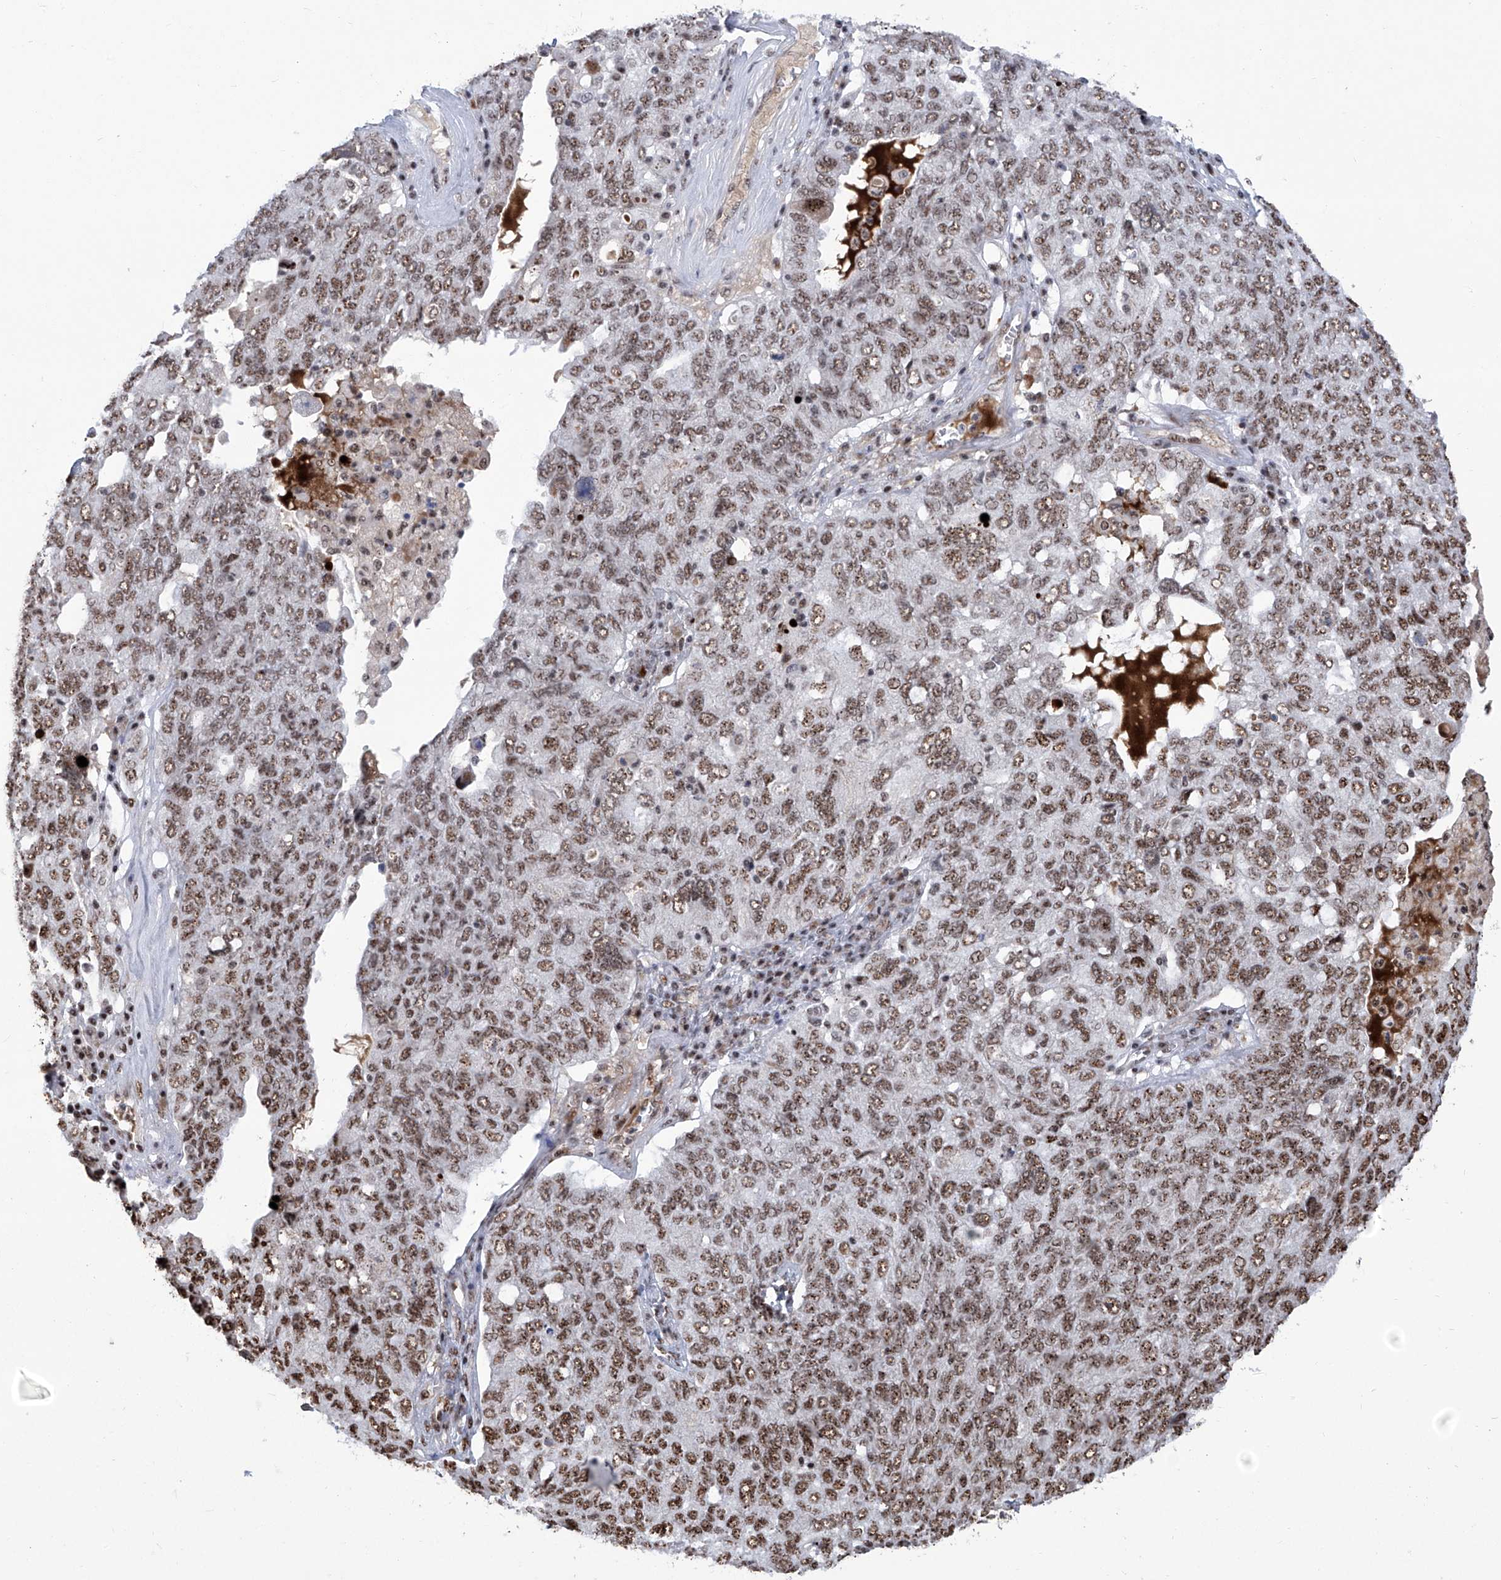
{"staining": {"intensity": "moderate", "quantity": ">75%", "location": "nuclear"}, "tissue": "ovarian cancer", "cell_type": "Tumor cells", "image_type": "cancer", "snomed": [{"axis": "morphology", "description": "Carcinoma, endometroid"}, {"axis": "topography", "description": "Ovary"}], "caption": "Protein expression analysis of human ovarian endometroid carcinoma reveals moderate nuclear expression in about >75% of tumor cells.", "gene": "FBXL4", "patient": {"sex": "female", "age": 62}}